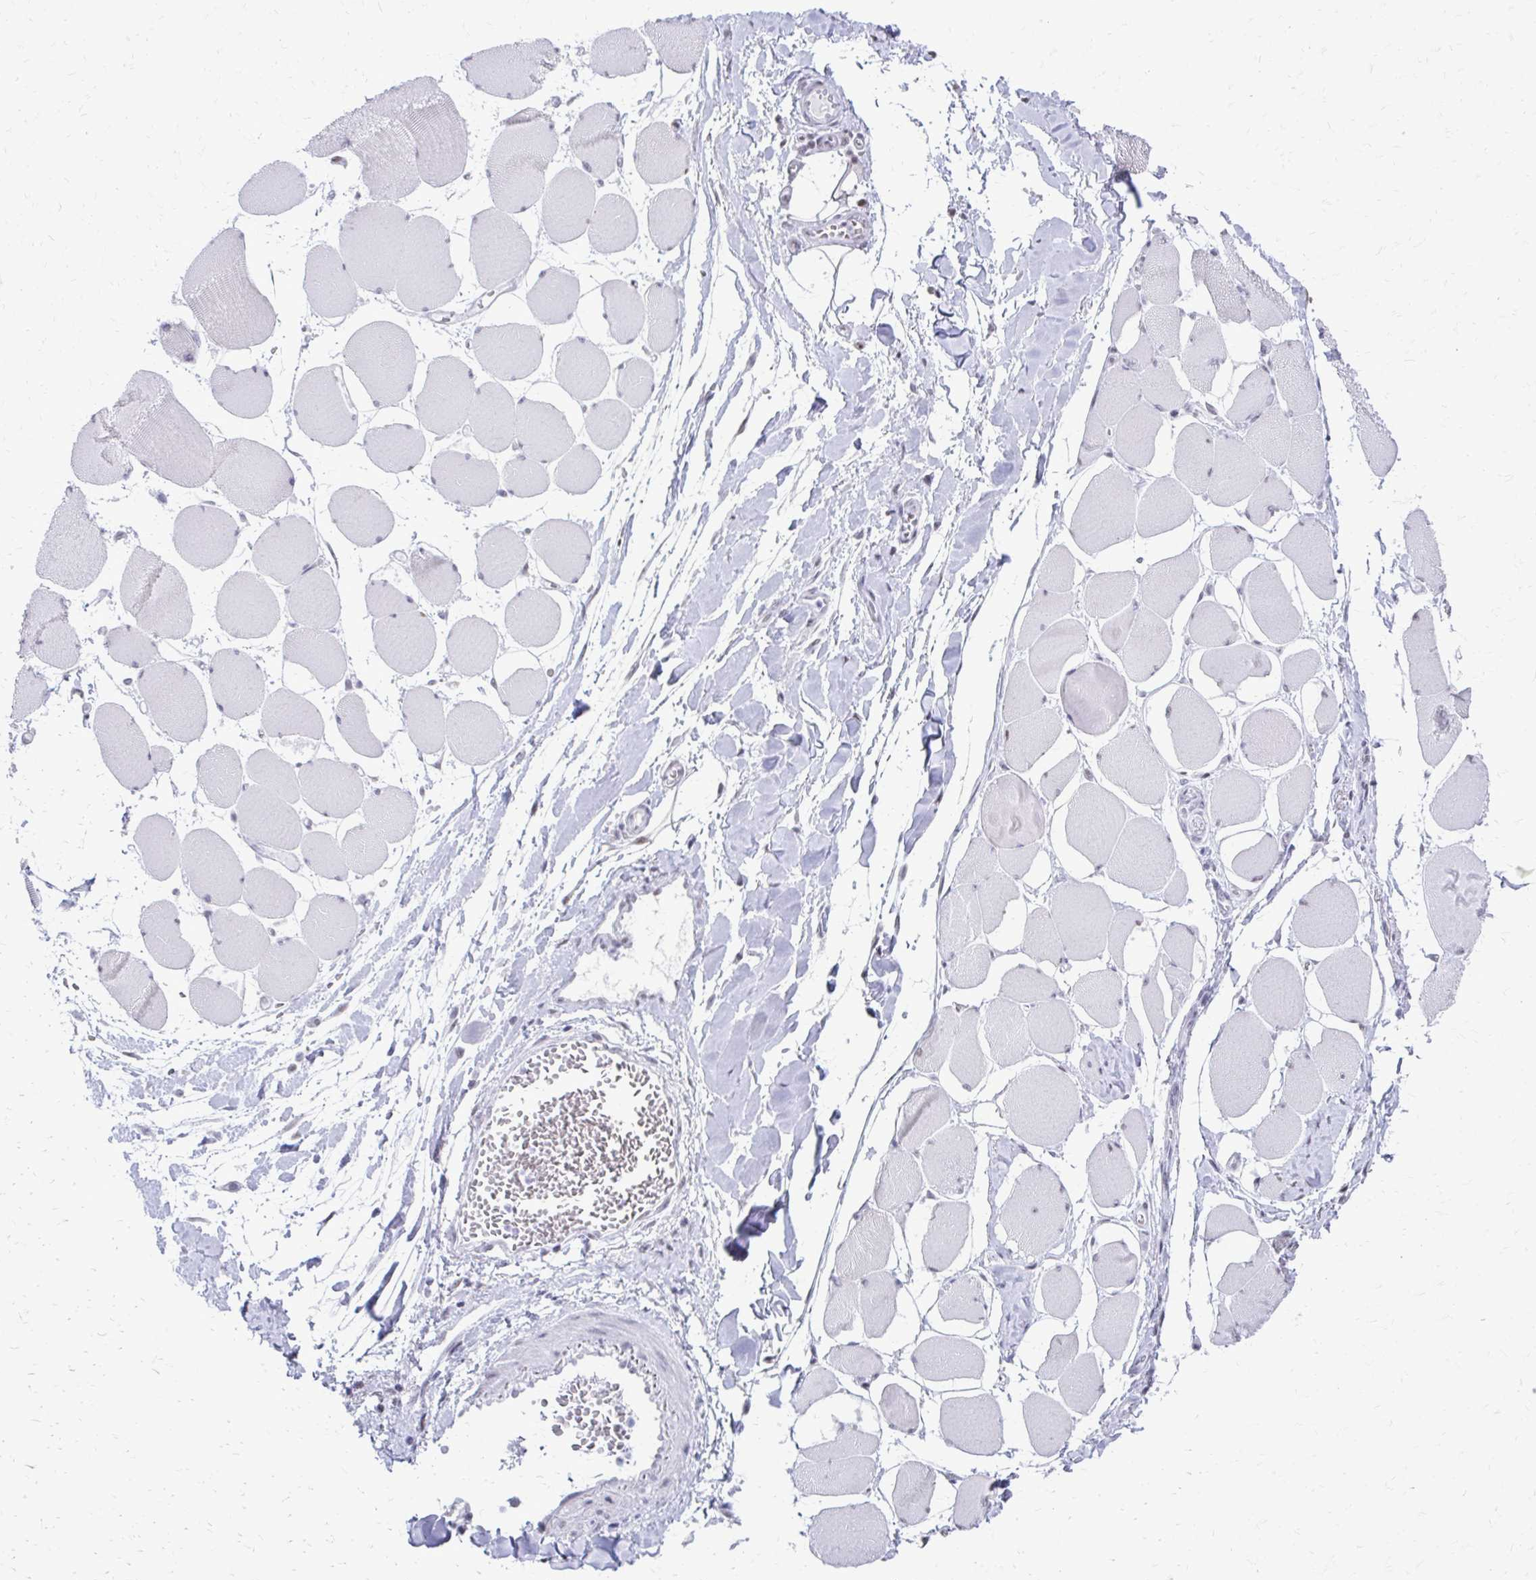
{"staining": {"intensity": "negative", "quantity": "none", "location": "none"}, "tissue": "skeletal muscle", "cell_type": "Myocytes", "image_type": "normal", "snomed": [{"axis": "morphology", "description": "Normal tissue, NOS"}, {"axis": "topography", "description": "Skeletal muscle"}], "caption": "A photomicrograph of skeletal muscle stained for a protein shows no brown staining in myocytes. The staining is performed using DAB (3,3'-diaminobenzidine) brown chromogen with nuclei counter-stained in using hematoxylin.", "gene": "SS18", "patient": {"sex": "female", "age": 75}}